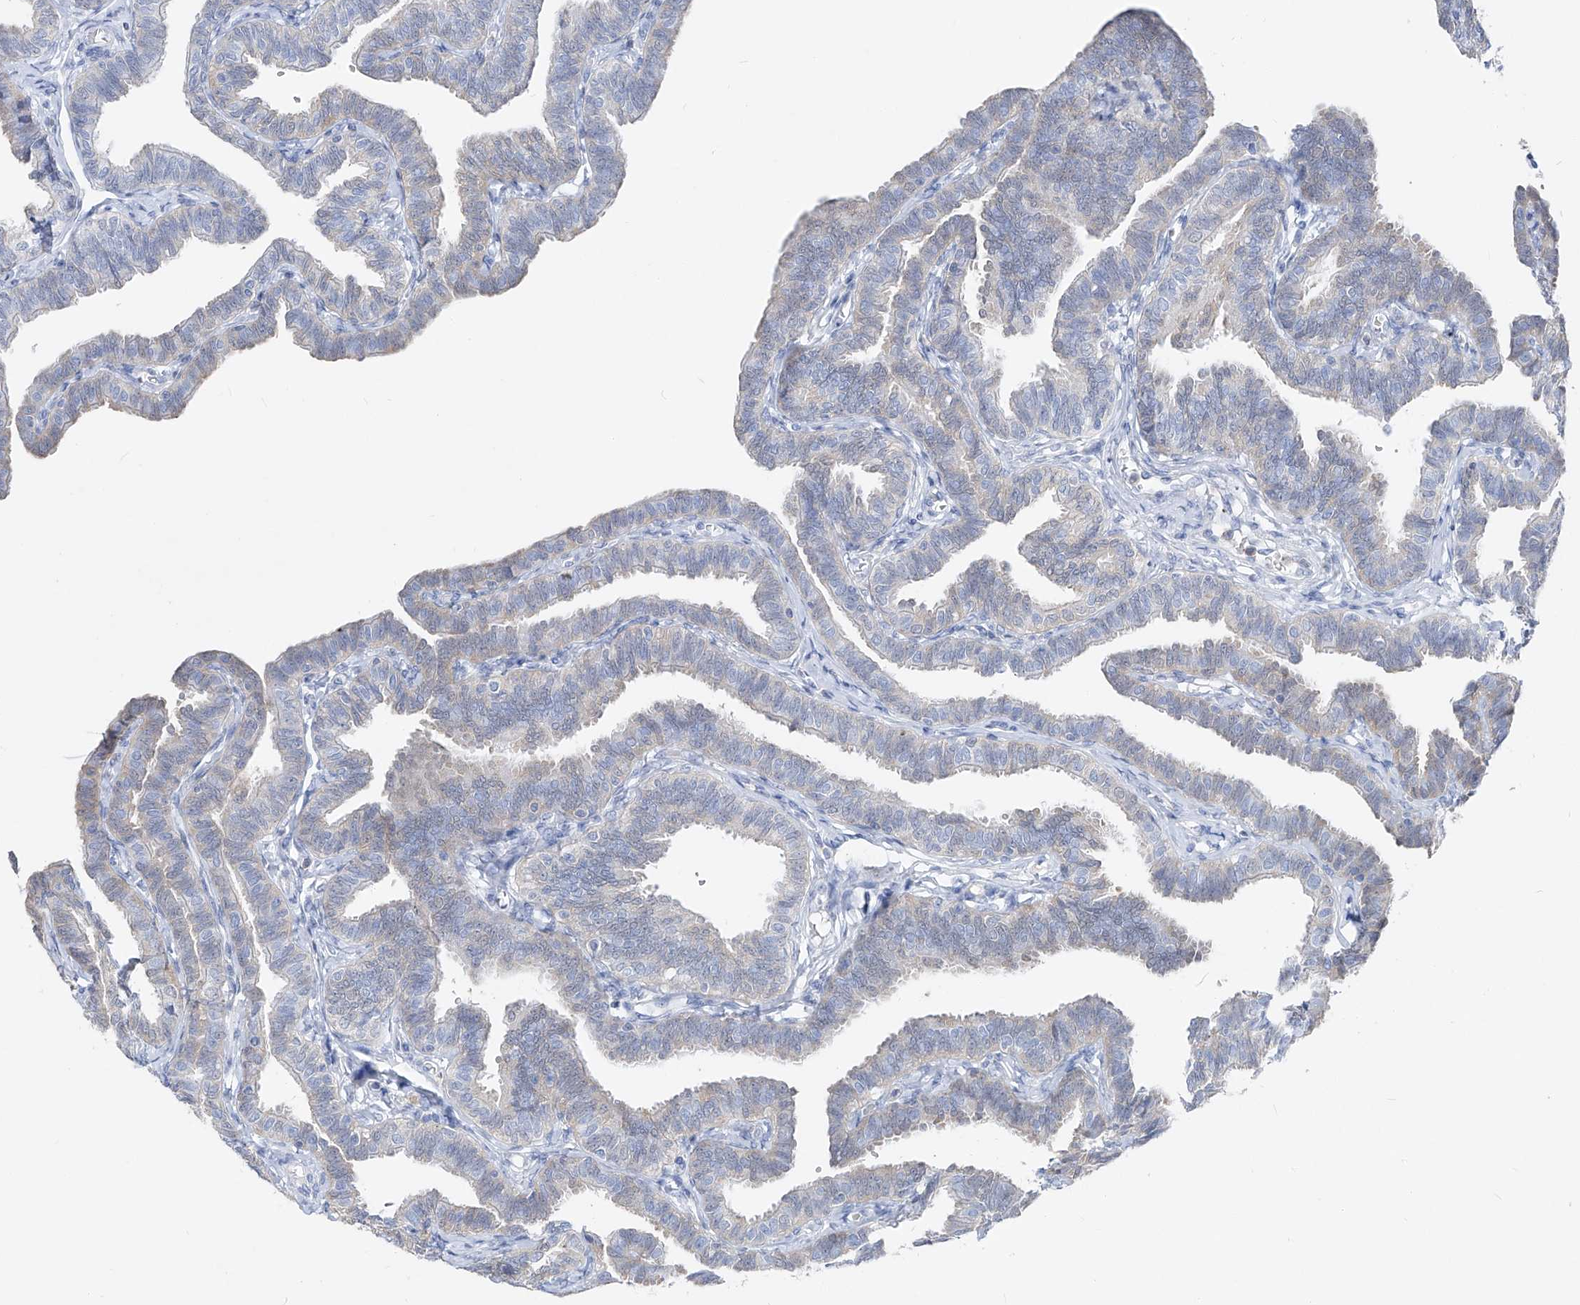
{"staining": {"intensity": "negative", "quantity": "none", "location": "none"}, "tissue": "fallopian tube", "cell_type": "Glandular cells", "image_type": "normal", "snomed": [{"axis": "morphology", "description": "Normal tissue, NOS"}, {"axis": "topography", "description": "Fallopian tube"}, {"axis": "topography", "description": "Ovary"}], "caption": "The histopathology image exhibits no staining of glandular cells in benign fallopian tube. (DAB (3,3'-diaminobenzidine) immunohistochemistry visualized using brightfield microscopy, high magnification).", "gene": "UFL1", "patient": {"sex": "female", "age": 23}}